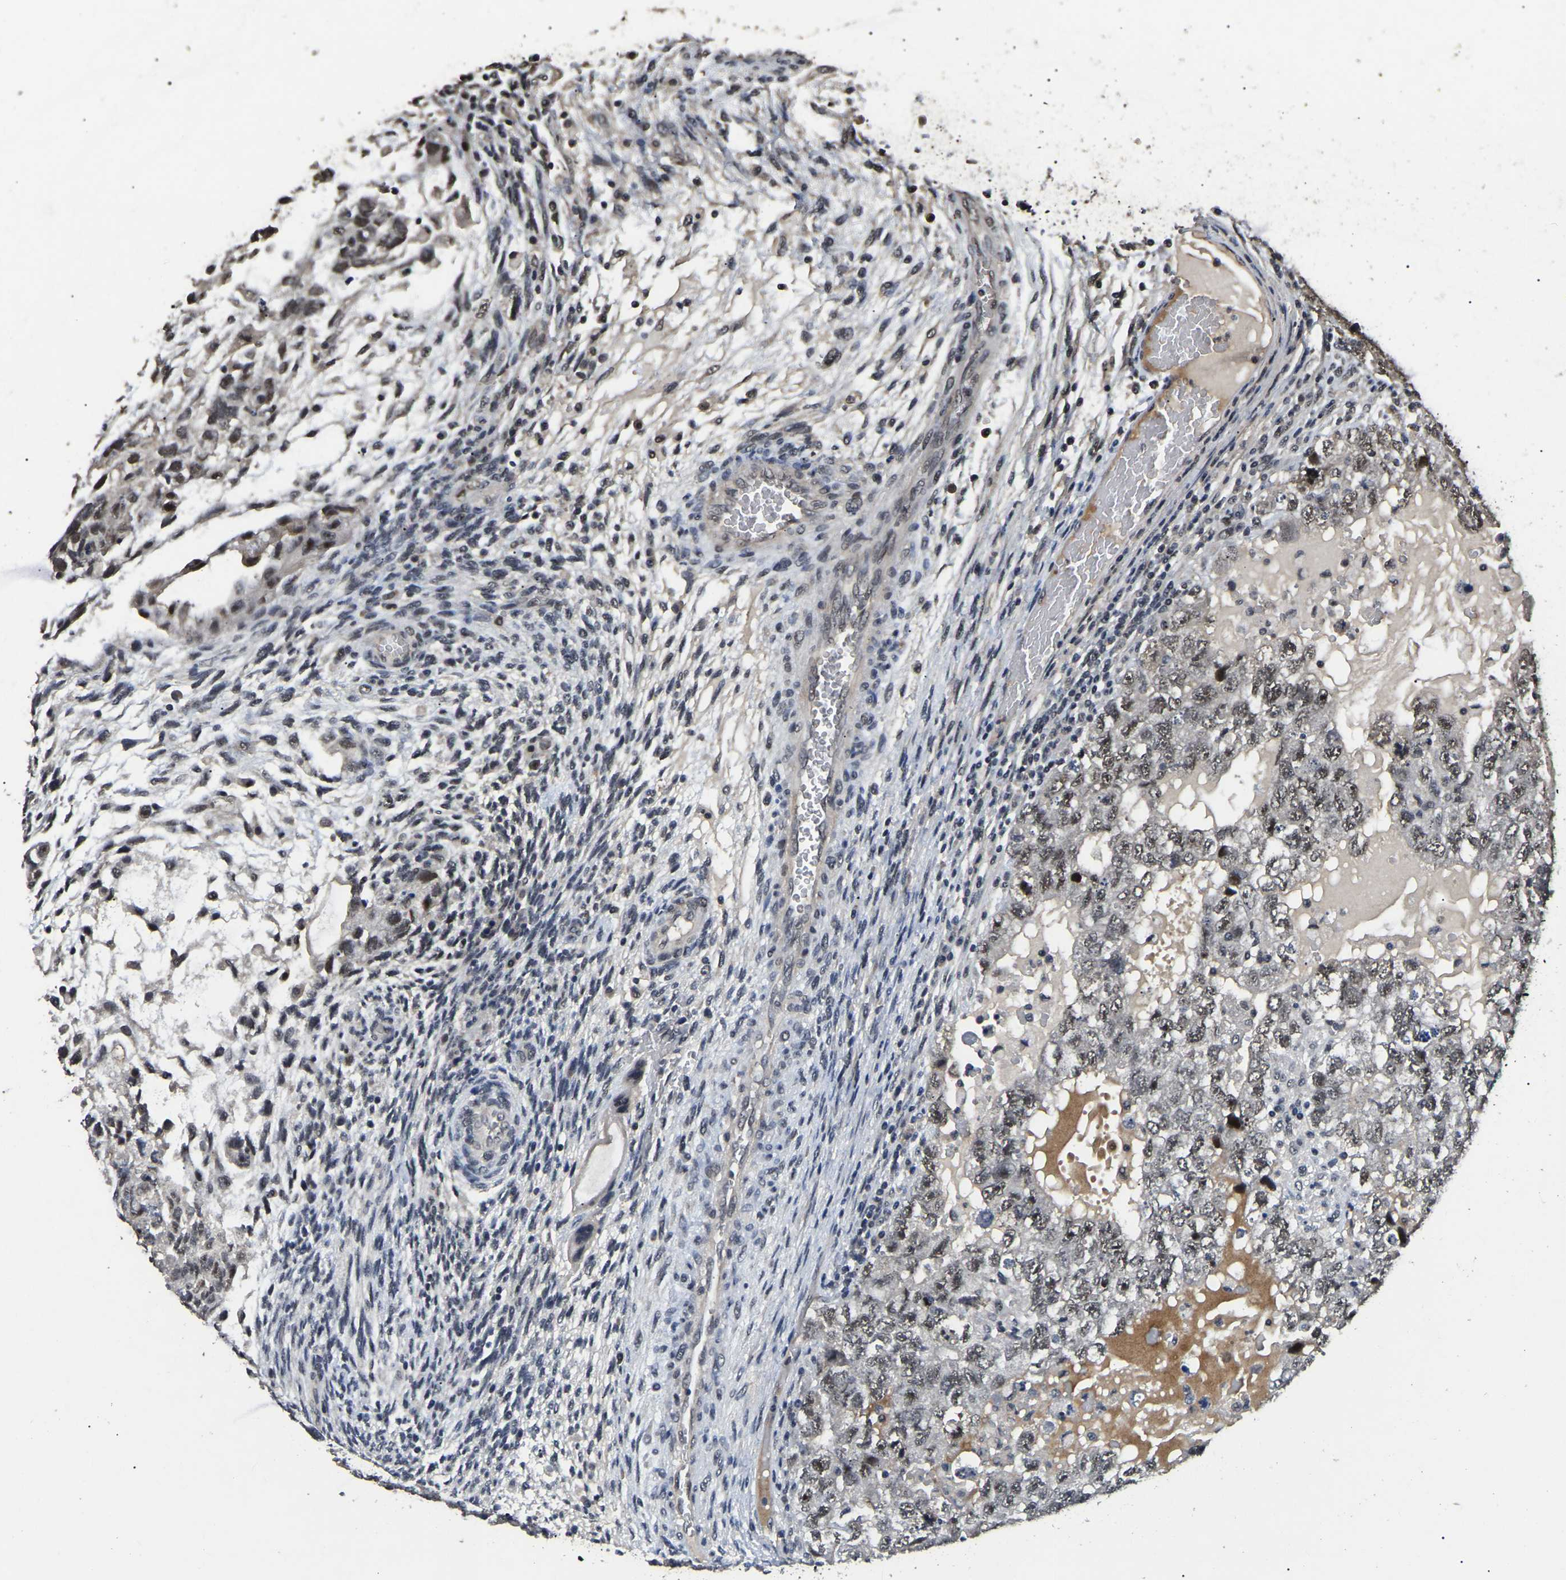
{"staining": {"intensity": "weak", "quantity": ">75%", "location": "nuclear"}, "tissue": "testis cancer", "cell_type": "Tumor cells", "image_type": "cancer", "snomed": [{"axis": "morphology", "description": "Carcinoma, Embryonal, NOS"}, {"axis": "topography", "description": "Testis"}], "caption": "A histopathology image of human testis cancer (embryonal carcinoma) stained for a protein displays weak nuclear brown staining in tumor cells.", "gene": "PPM1E", "patient": {"sex": "male", "age": 36}}